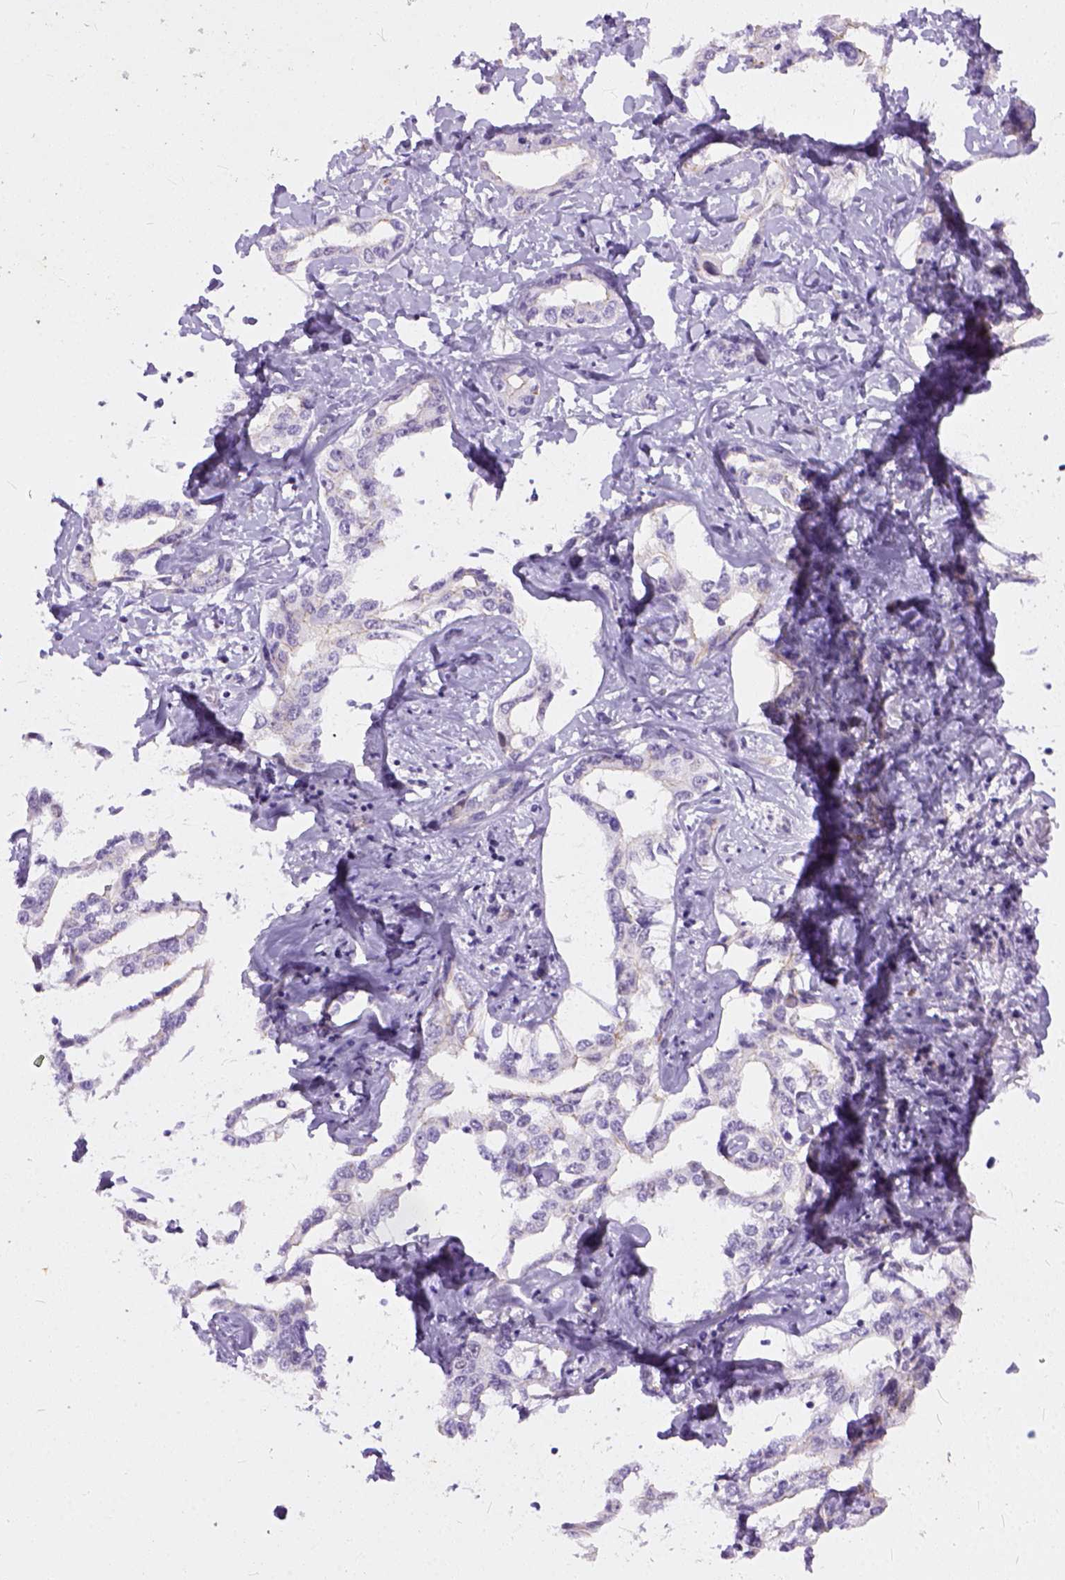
{"staining": {"intensity": "negative", "quantity": "none", "location": "none"}, "tissue": "liver cancer", "cell_type": "Tumor cells", "image_type": "cancer", "snomed": [{"axis": "morphology", "description": "Cholangiocarcinoma"}, {"axis": "topography", "description": "Liver"}], "caption": "An immunohistochemistry (IHC) photomicrograph of liver cancer (cholangiocarcinoma) is shown. There is no staining in tumor cells of liver cancer (cholangiocarcinoma). The staining is performed using DAB brown chromogen with nuclei counter-stained in using hematoxylin.", "gene": "ADGRF1", "patient": {"sex": "male", "age": 59}}